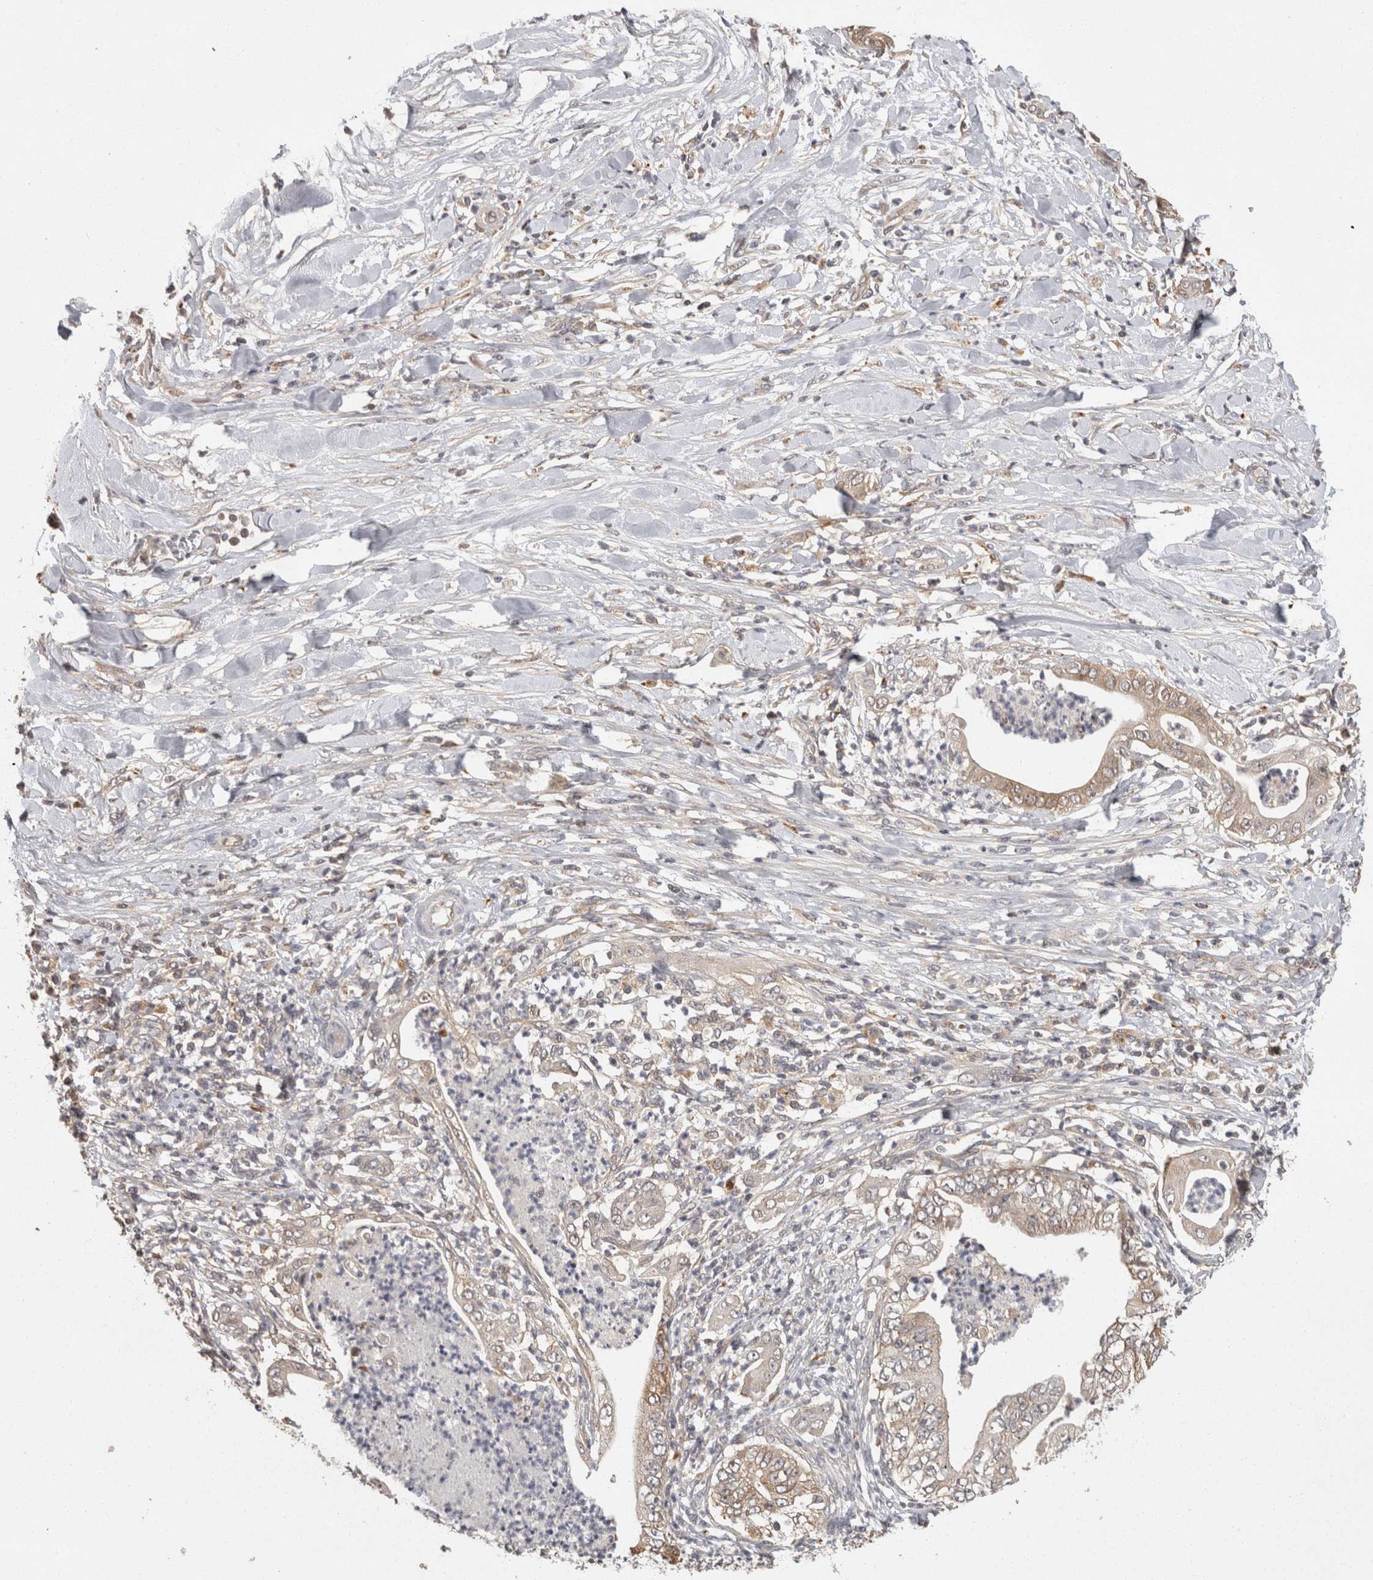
{"staining": {"intensity": "moderate", "quantity": "25%-75%", "location": "cytoplasmic/membranous"}, "tissue": "pancreatic cancer", "cell_type": "Tumor cells", "image_type": "cancer", "snomed": [{"axis": "morphology", "description": "Adenocarcinoma, NOS"}, {"axis": "topography", "description": "Pancreas"}], "caption": "A high-resolution micrograph shows immunohistochemistry staining of pancreatic adenocarcinoma, which displays moderate cytoplasmic/membranous positivity in about 25%-75% of tumor cells.", "gene": "ACAT2", "patient": {"sex": "female", "age": 78}}